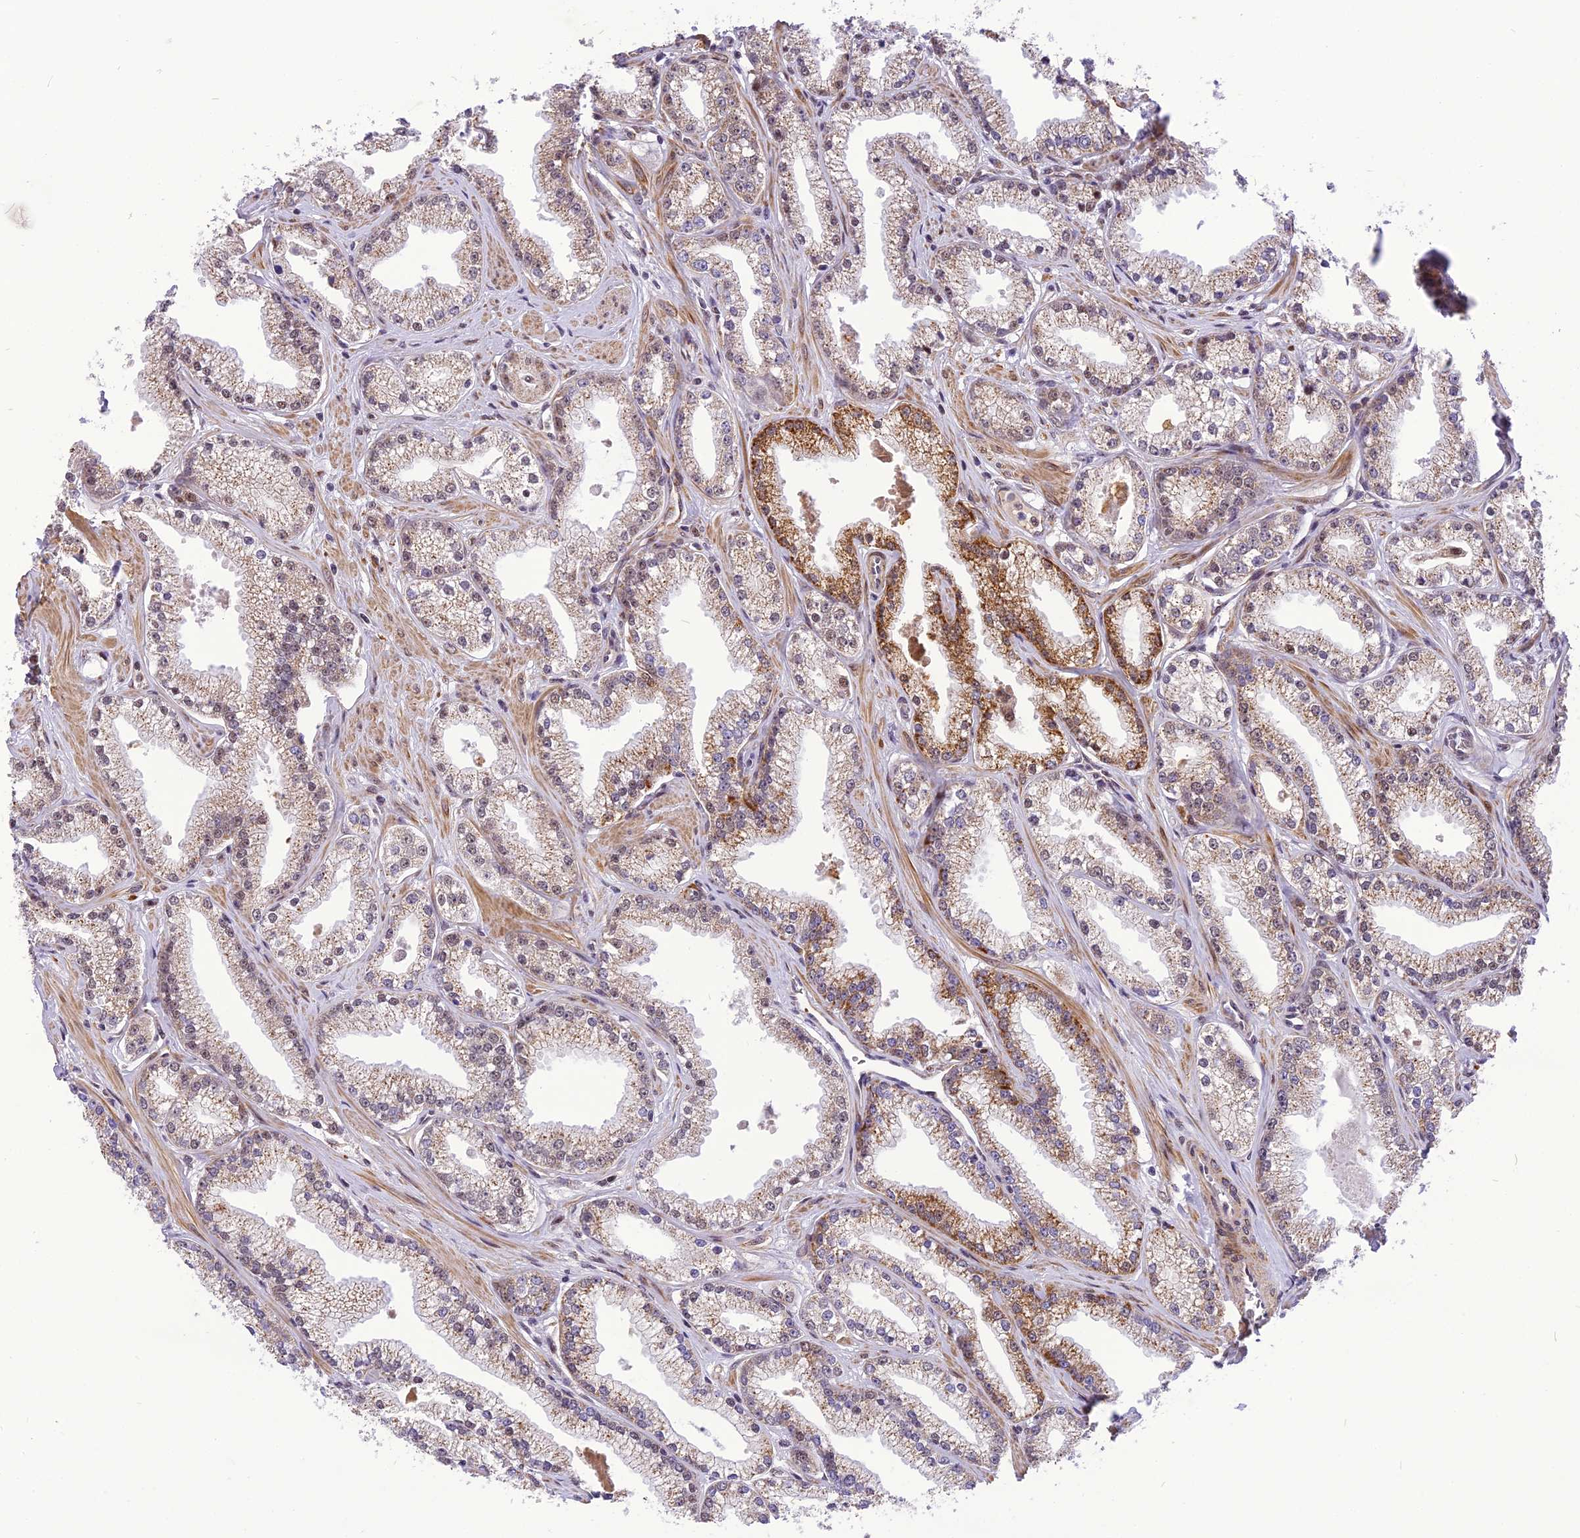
{"staining": {"intensity": "moderate", "quantity": "25%-75%", "location": "cytoplasmic/membranous,nuclear"}, "tissue": "prostate cancer", "cell_type": "Tumor cells", "image_type": "cancer", "snomed": [{"axis": "morphology", "description": "Adenocarcinoma, High grade"}, {"axis": "topography", "description": "Prostate"}], "caption": "Prostate cancer (adenocarcinoma (high-grade)) stained with DAB immunohistochemistry (IHC) displays medium levels of moderate cytoplasmic/membranous and nuclear positivity in about 25%-75% of tumor cells.", "gene": "CMC1", "patient": {"sex": "male", "age": 67}}